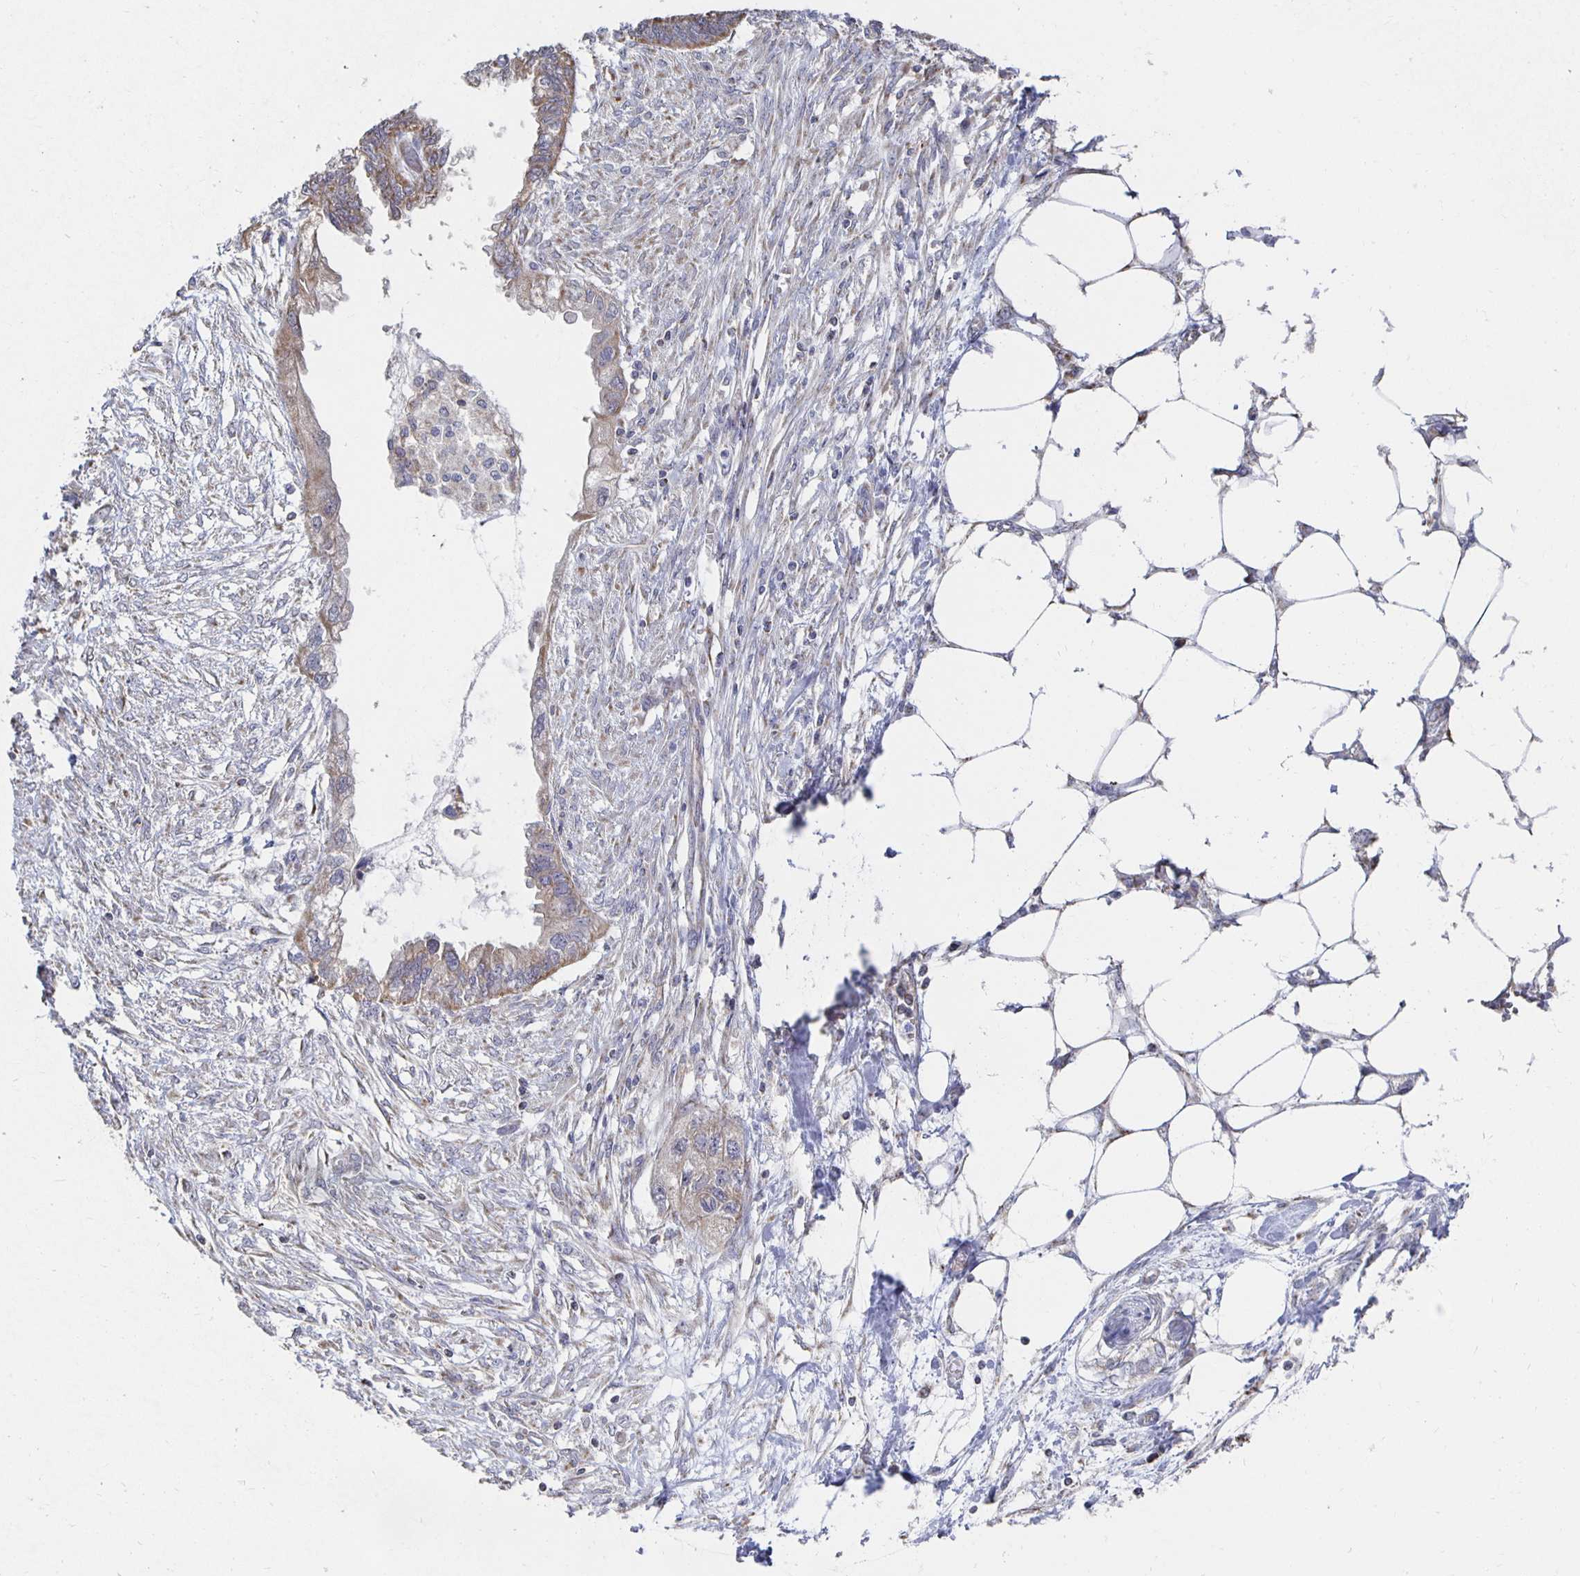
{"staining": {"intensity": "weak", "quantity": "<25%", "location": "cytoplasmic/membranous"}, "tissue": "endometrial cancer", "cell_type": "Tumor cells", "image_type": "cancer", "snomed": [{"axis": "morphology", "description": "Adenocarcinoma, NOS"}, {"axis": "morphology", "description": "Adenocarcinoma, metastatic, NOS"}, {"axis": "topography", "description": "Adipose tissue"}, {"axis": "topography", "description": "Endometrium"}], "caption": "Immunohistochemistry histopathology image of neoplastic tissue: human endometrial cancer stained with DAB exhibits no significant protein expression in tumor cells.", "gene": "NKX2-8", "patient": {"sex": "female", "age": 67}}